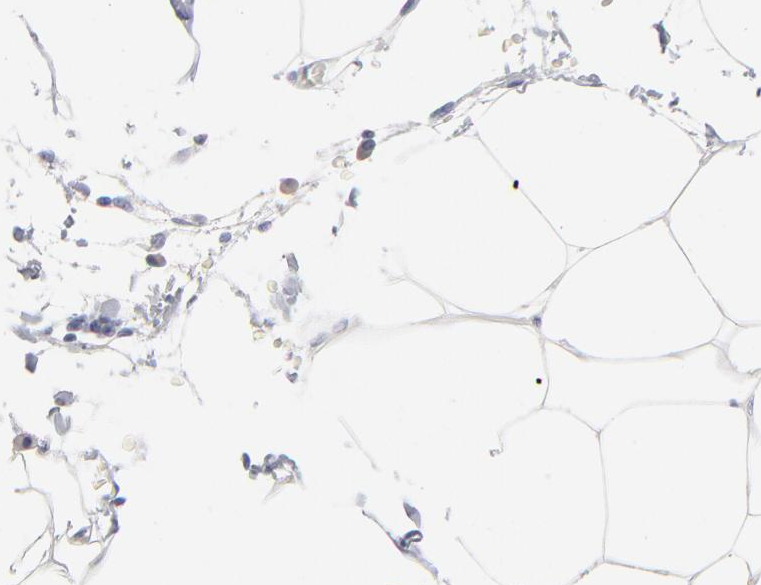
{"staining": {"intensity": "negative", "quantity": "none", "location": "none"}, "tissue": "adipose tissue", "cell_type": "Adipocytes", "image_type": "normal", "snomed": [{"axis": "morphology", "description": "Normal tissue, NOS"}, {"axis": "morphology", "description": "Adenocarcinoma, NOS"}, {"axis": "topography", "description": "Colon"}, {"axis": "topography", "description": "Peripheral nerve tissue"}], "caption": "Adipocytes show no significant protein positivity in unremarkable adipose tissue. (Immunohistochemistry, brightfield microscopy, high magnification).", "gene": "MCM7", "patient": {"sex": "male", "age": 14}}